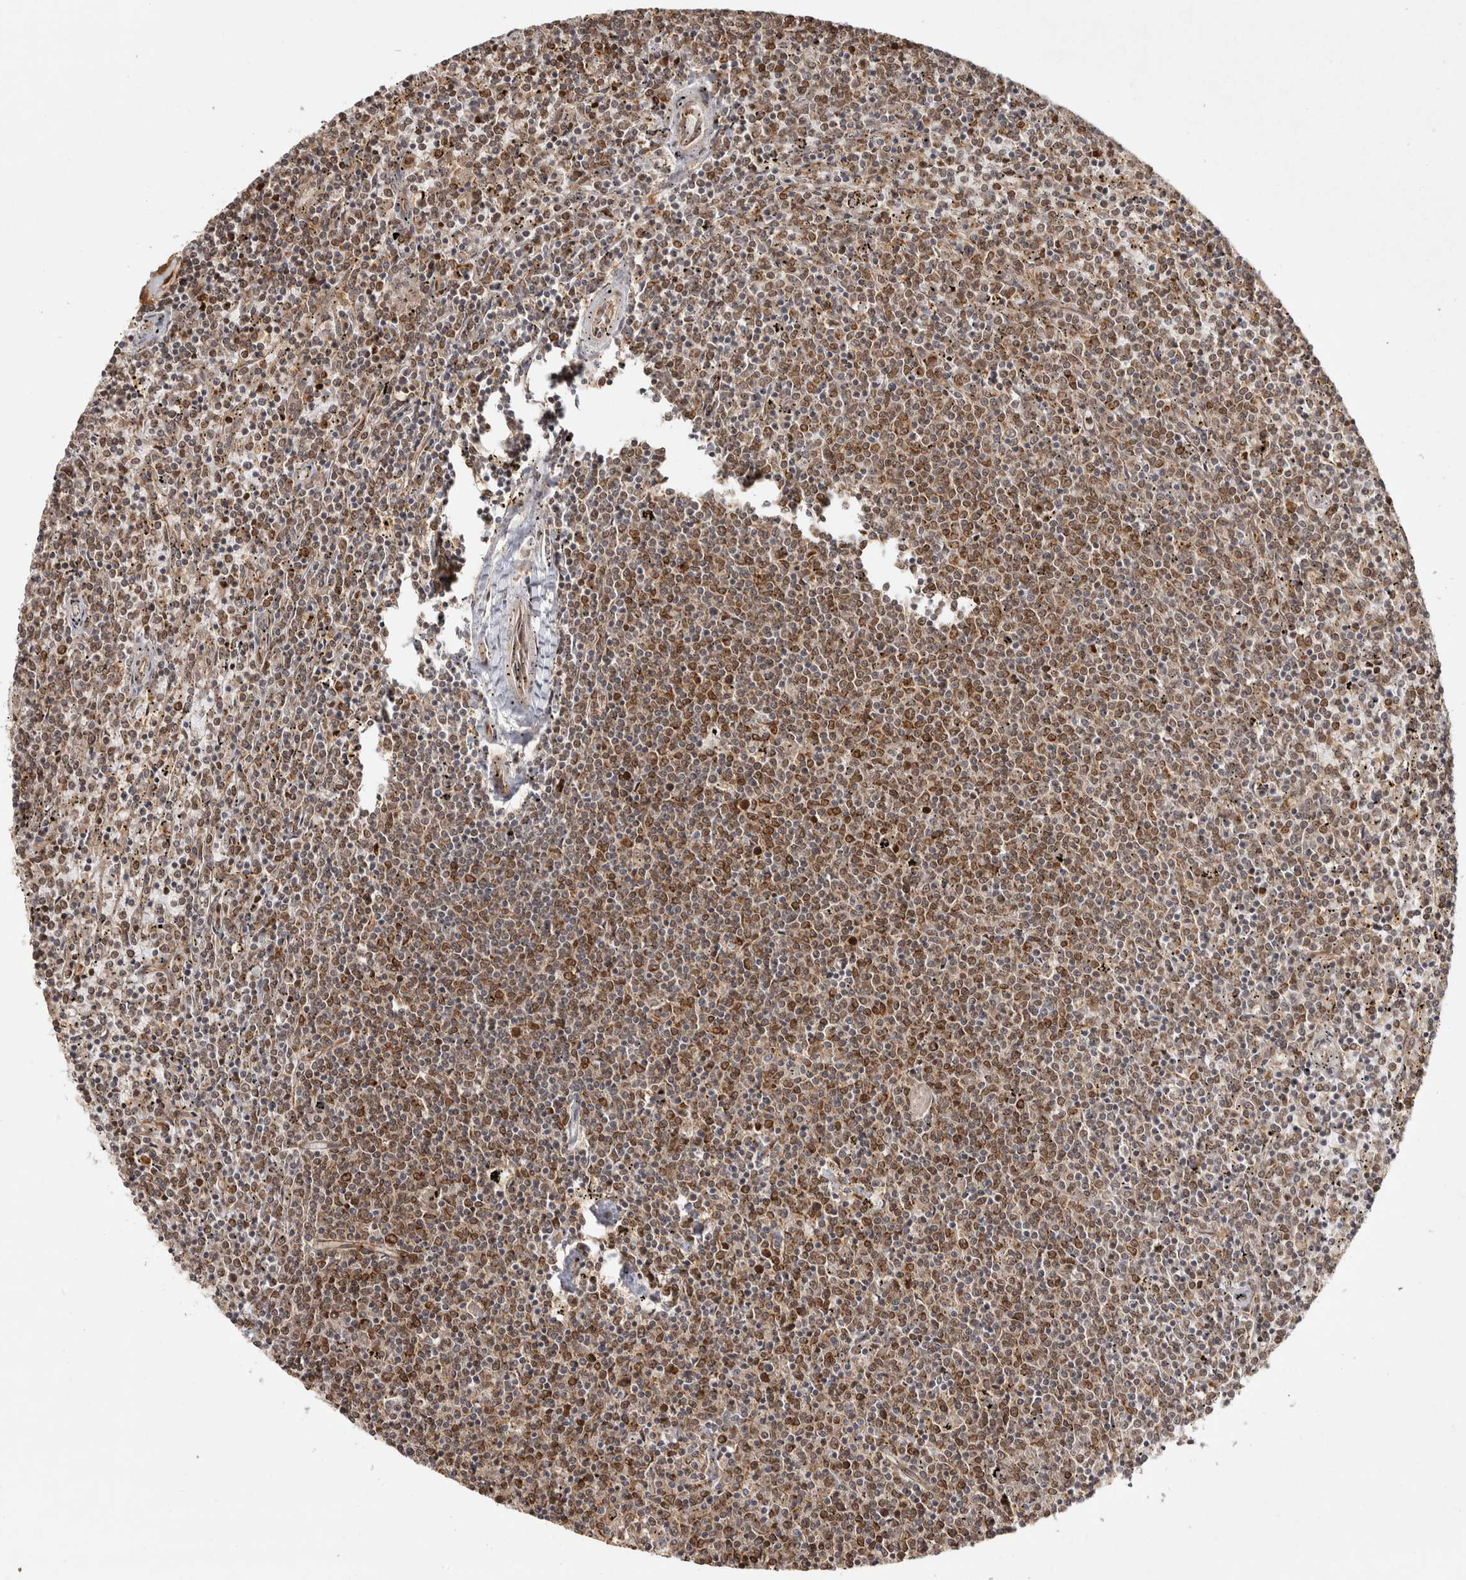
{"staining": {"intensity": "moderate", "quantity": "25%-75%", "location": "cytoplasmic/membranous"}, "tissue": "lymphoma", "cell_type": "Tumor cells", "image_type": "cancer", "snomed": [{"axis": "morphology", "description": "Malignant lymphoma, non-Hodgkin's type, Low grade"}, {"axis": "topography", "description": "Spleen"}], "caption": "A micrograph showing moderate cytoplasmic/membranous expression in about 25%-75% of tumor cells in lymphoma, as visualized by brown immunohistochemical staining.", "gene": "CAMSAP2", "patient": {"sex": "female", "age": 50}}